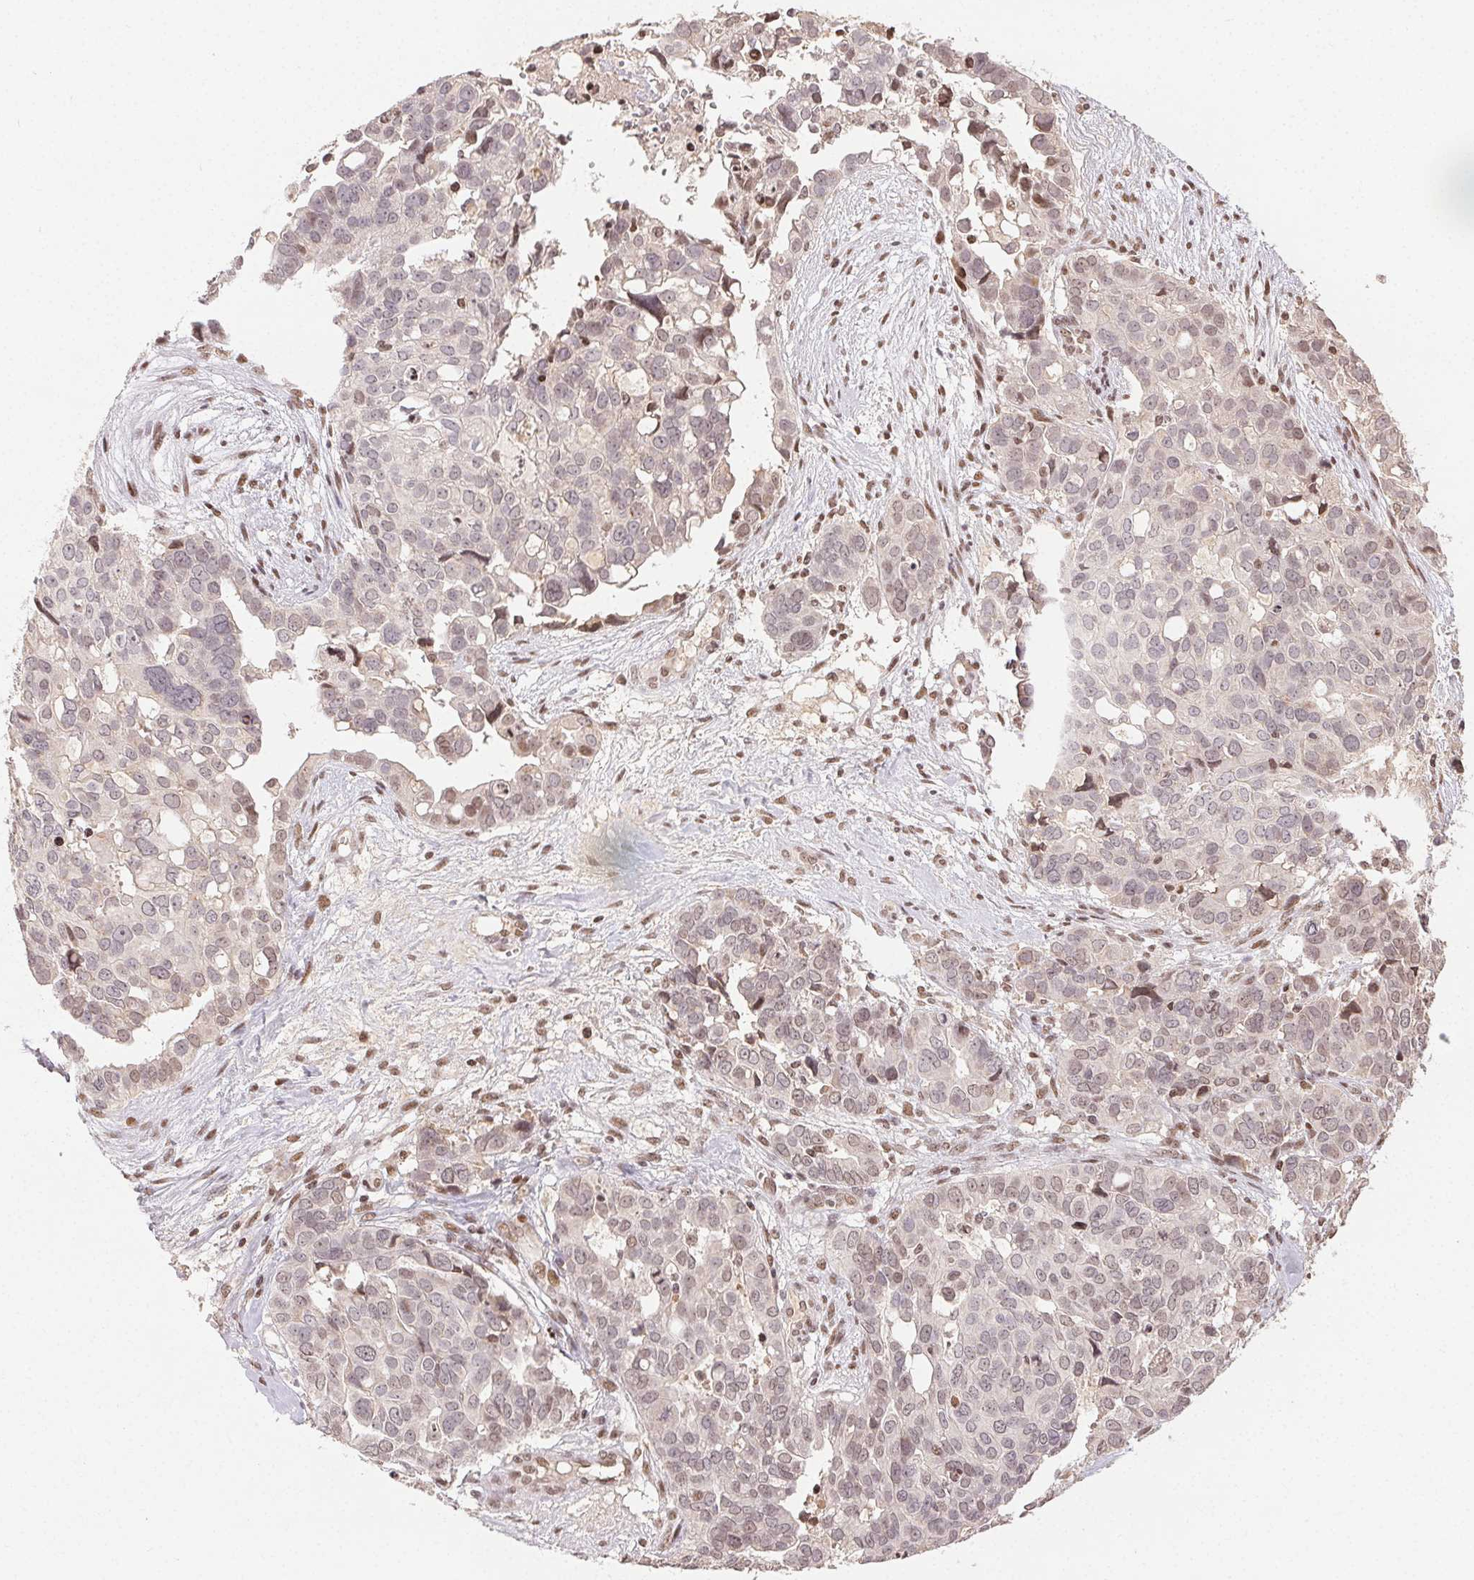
{"staining": {"intensity": "weak", "quantity": "25%-75%", "location": "nuclear"}, "tissue": "ovarian cancer", "cell_type": "Tumor cells", "image_type": "cancer", "snomed": [{"axis": "morphology", "description": "Carcinoma, endometroid"}, {"axis": "topography", "description": "Ovary"}], "caption": "Human ovarian cancer stained with a protein marker exhibits weak staining in tumor cells.", "gene": "MAPKAPK2", "patient": {"sex": "female", "age": 78}}